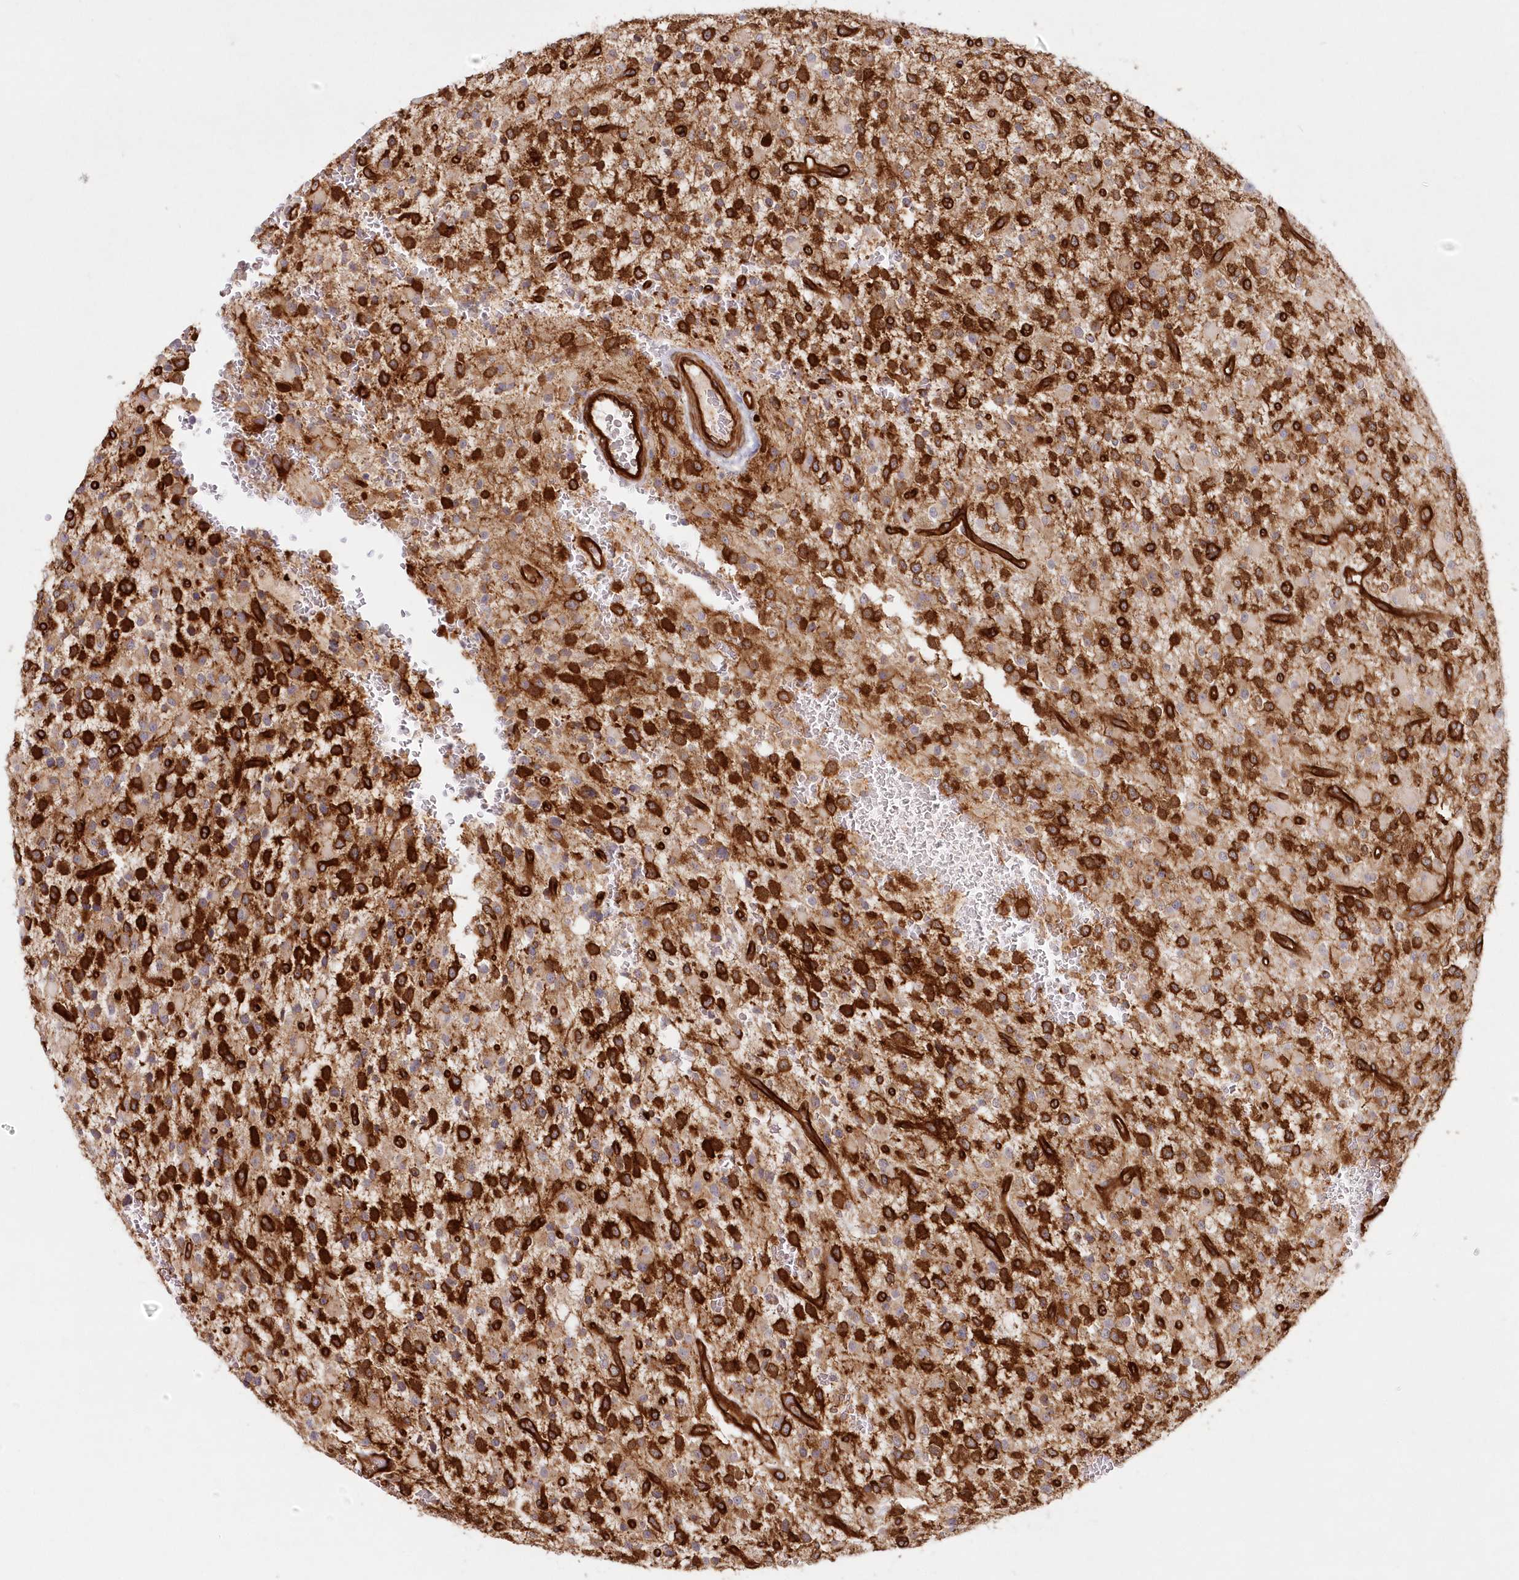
{"staining": {"intensity": "strong", "quantity": ">75%", "location": "cytoplasmic/membranous"}, "tissue": "glioma", "cell_type": "Tumor cells", "image_type": "cancer", "snomed": [{"axis": "morphology", "description": "Glioma, malignant, High grade"}, {"axis": "topography", "description": "Brain"}], "caption": "An immunohistochemistry histopathology image of tumor tissue is shown. Protein staining in brown highlights strong cytoplasmic/membranous positivity in glioma within tumor cells.", "gene": "AFAP1L2", "patient": {"sex": "male", "age": 34}}